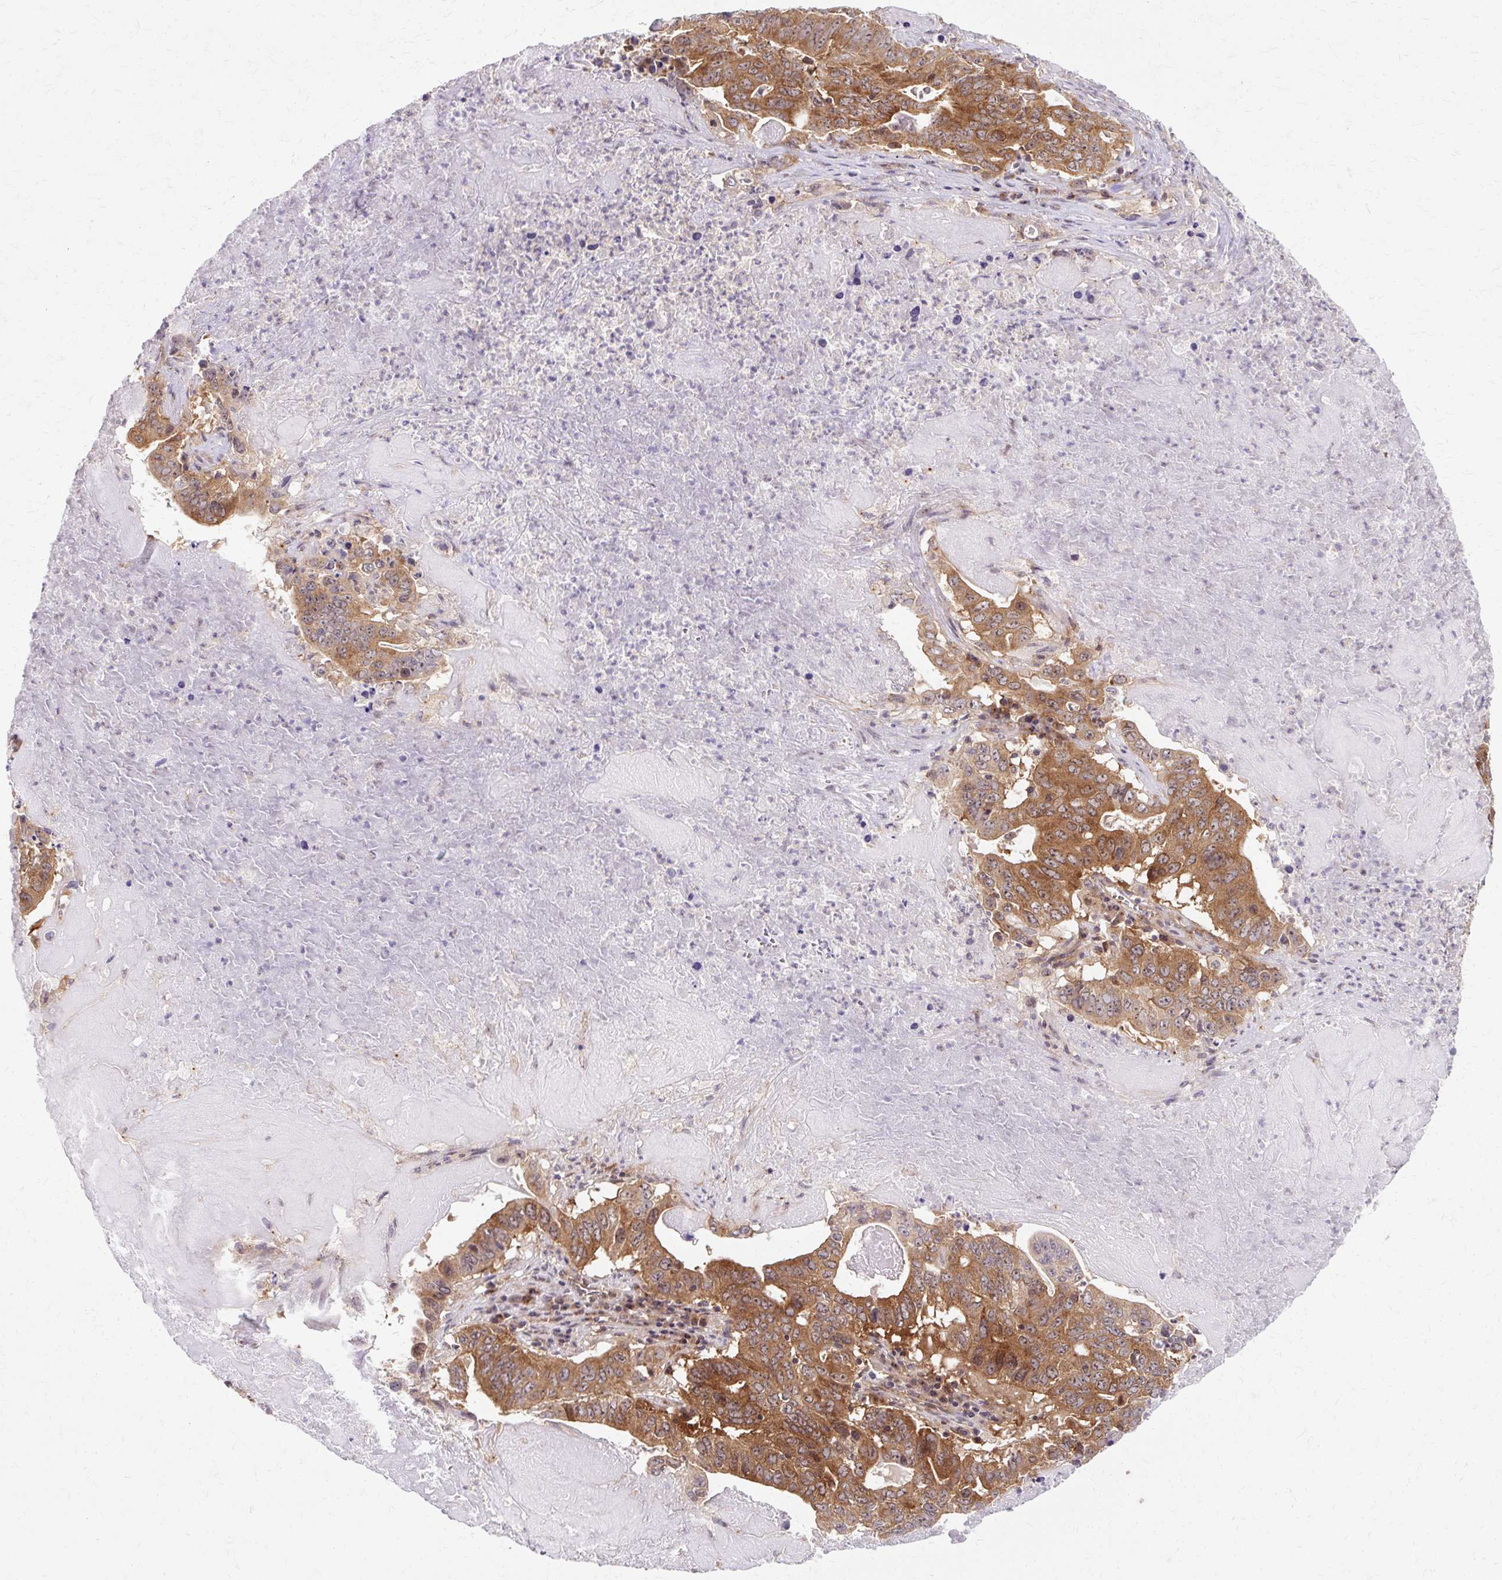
{"staining": {"intensity": "strong", "quantity": ">75%", "location": "cytoplasmic/membranous"}, "tissue": "lung cancer", "cell_type": "Tumor cells", "image_type": "cancer", "snomed": [{"axis": "morphology", "description": "Adenocarcinoma, NOS"}, {"axis": "topography", "description": "Lung"}], "caption": "Strong cytoplasmic/membranous expression for a protein is identified in approximately >75% of tumor cells of adenocarcinoma (lung) using immunohistochemistry.", "gene": "MZT2B", "patient": {"sex": "female", "age": 60}}